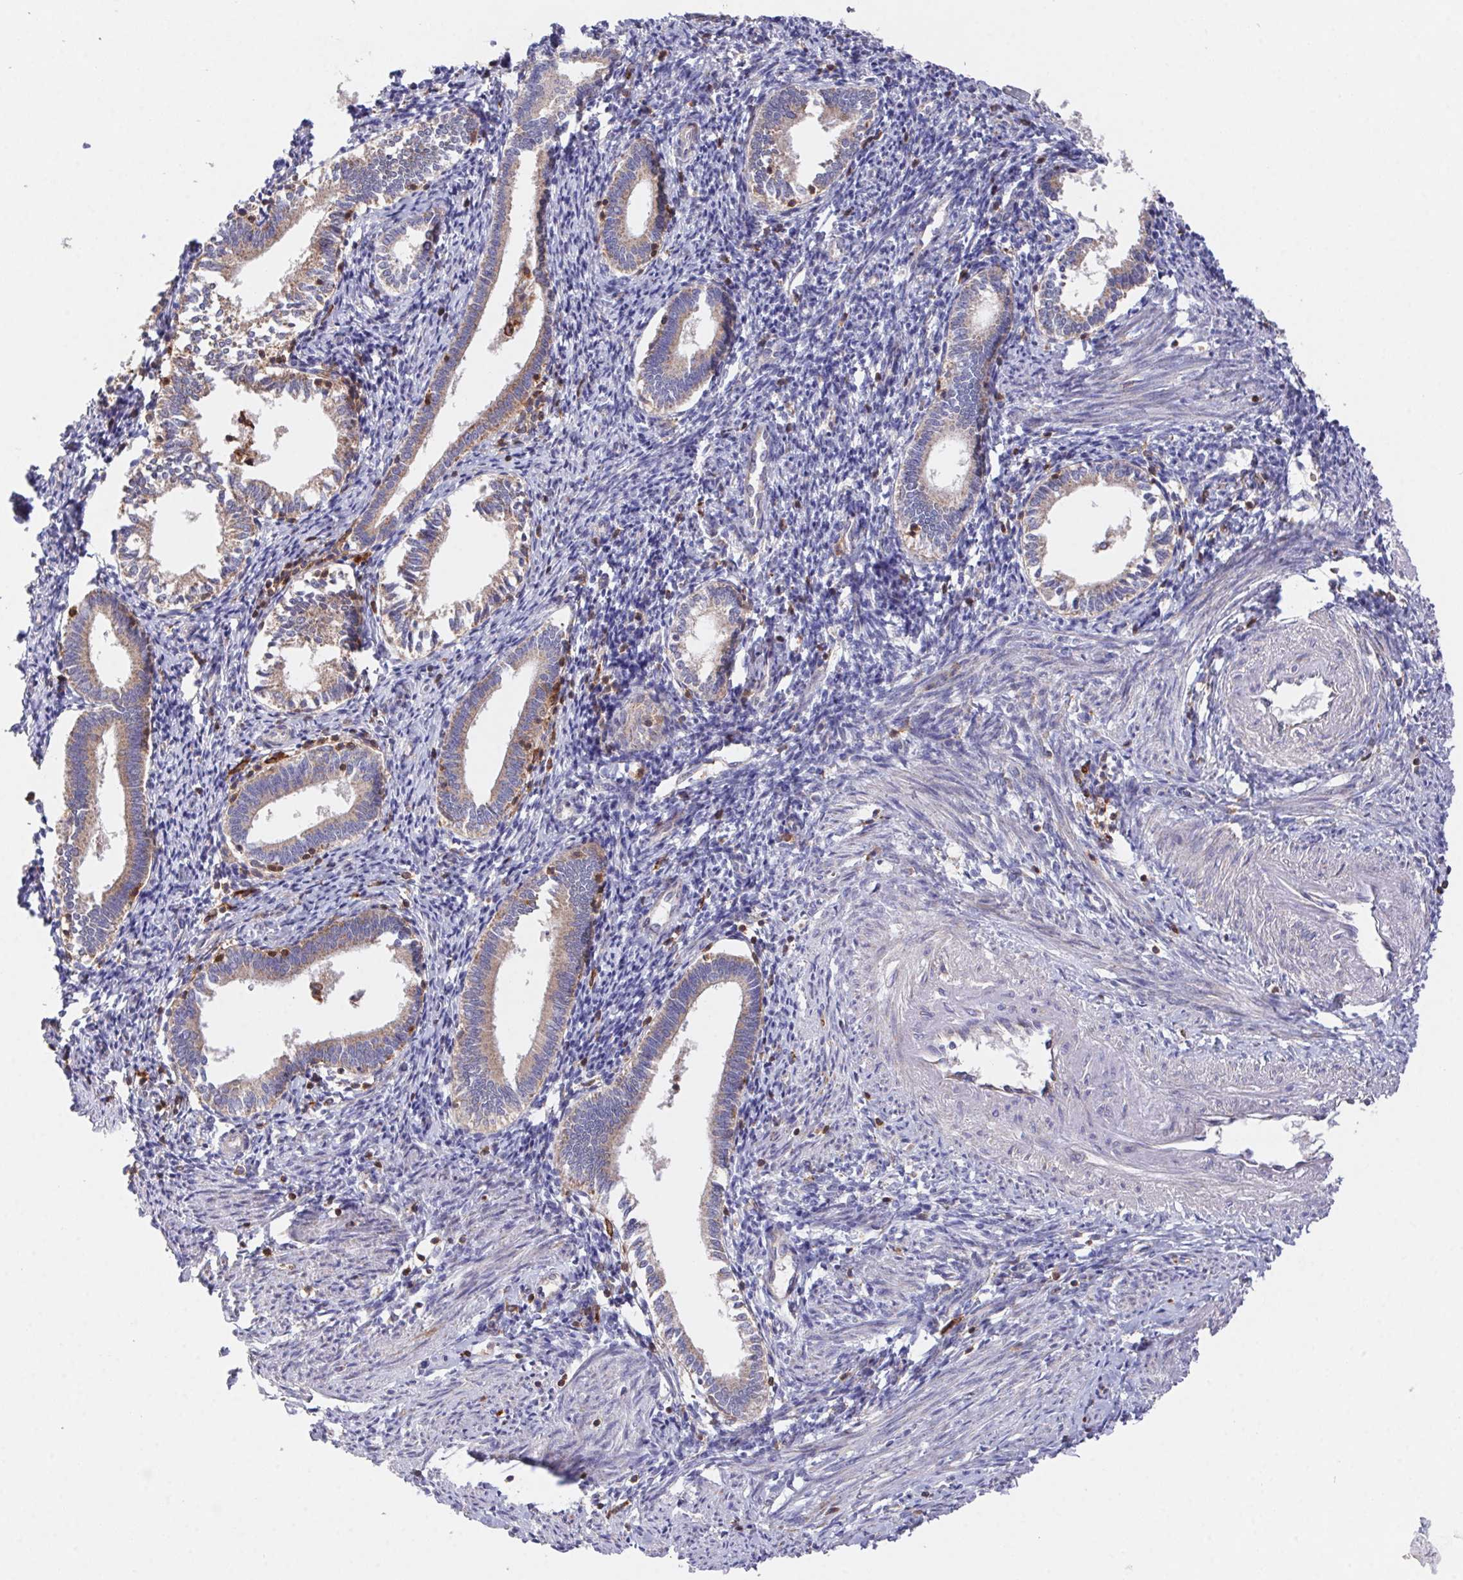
{"staining": {"intensity": "negative", "quantity": "none", "location": "none"}, "tissue": "endometrium", "cell_type": "Cells in endometrial stroma", "image_type": "normal", "snomed": [{"axis": "morphology", "description": "Normal tissue, NOS"}, {"axis": "topography", "description": "Endometrium"}], "caption": "Normal endometrium was stained to show a protein in brown. There is no significant positivity in cells in endometrial stroma. Nuclei are stained in blue.", "gene": "FAM241A", "patient": {"sex": "female", "age": 41}}